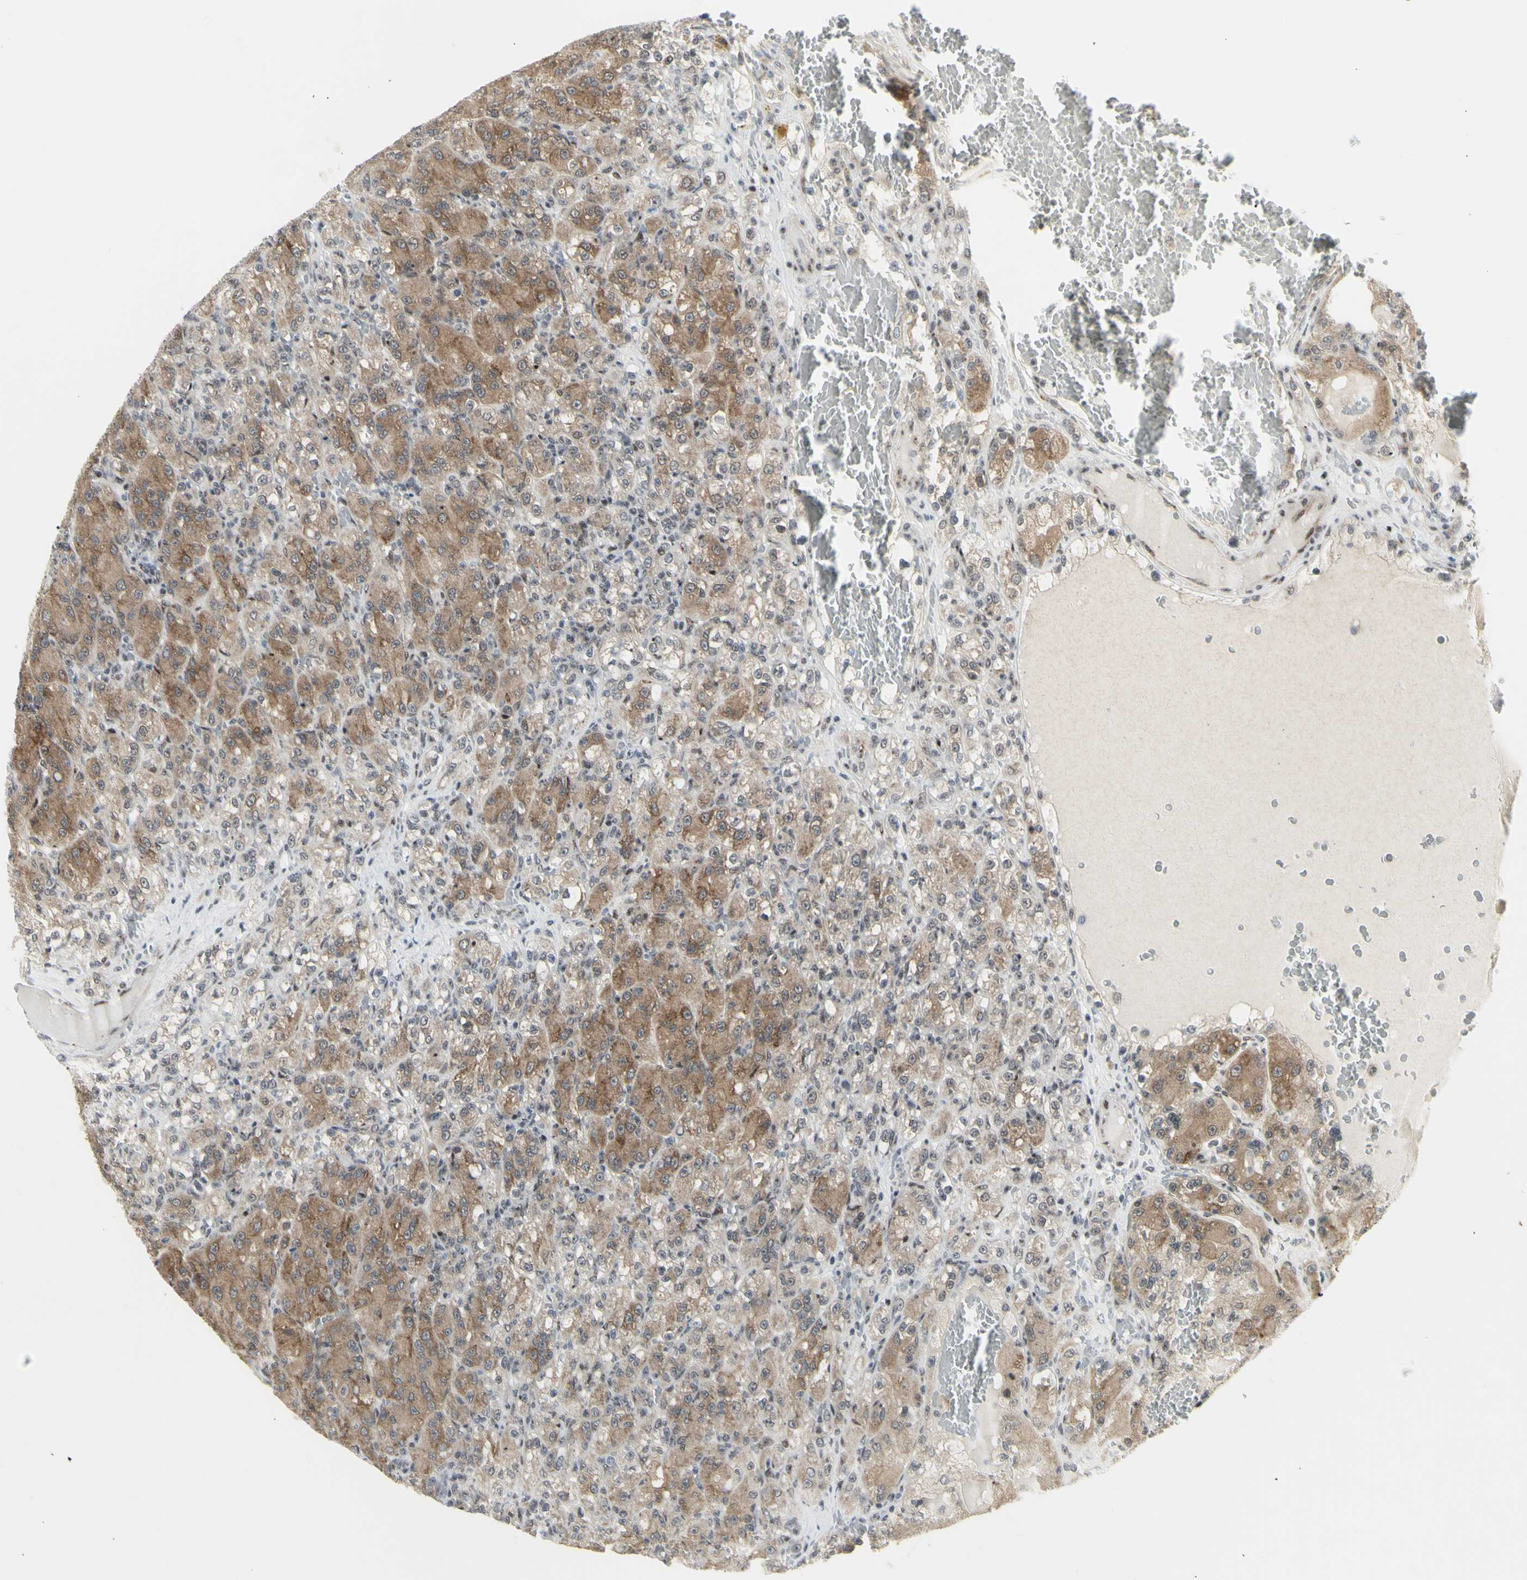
{"staining": {"intensity": "moderate", "quantity": ">75%", "location": "cytoplasmic/membranous"}, "tissue": "renal cancer", "cell_type": "Tumor cells", "image_type": "cancer", "snomed": [{"axis": "morphology", "description": "Adenocarcinoma, NOS"}, {"axis": "topography", "description": "Kidney"}], "caption": "Immunohistochemical staining of human renal cancer exhibits medium levels of moderate cytoplasmic/membranous protein expression in about >75% of tumor cells. Using DAB (brown) and hematoxylin (blue) stains, captured at high magnification using brightfield microscopy.", "gene": "DHRS7B", "patient": {"sex": "male", "age": 61}}